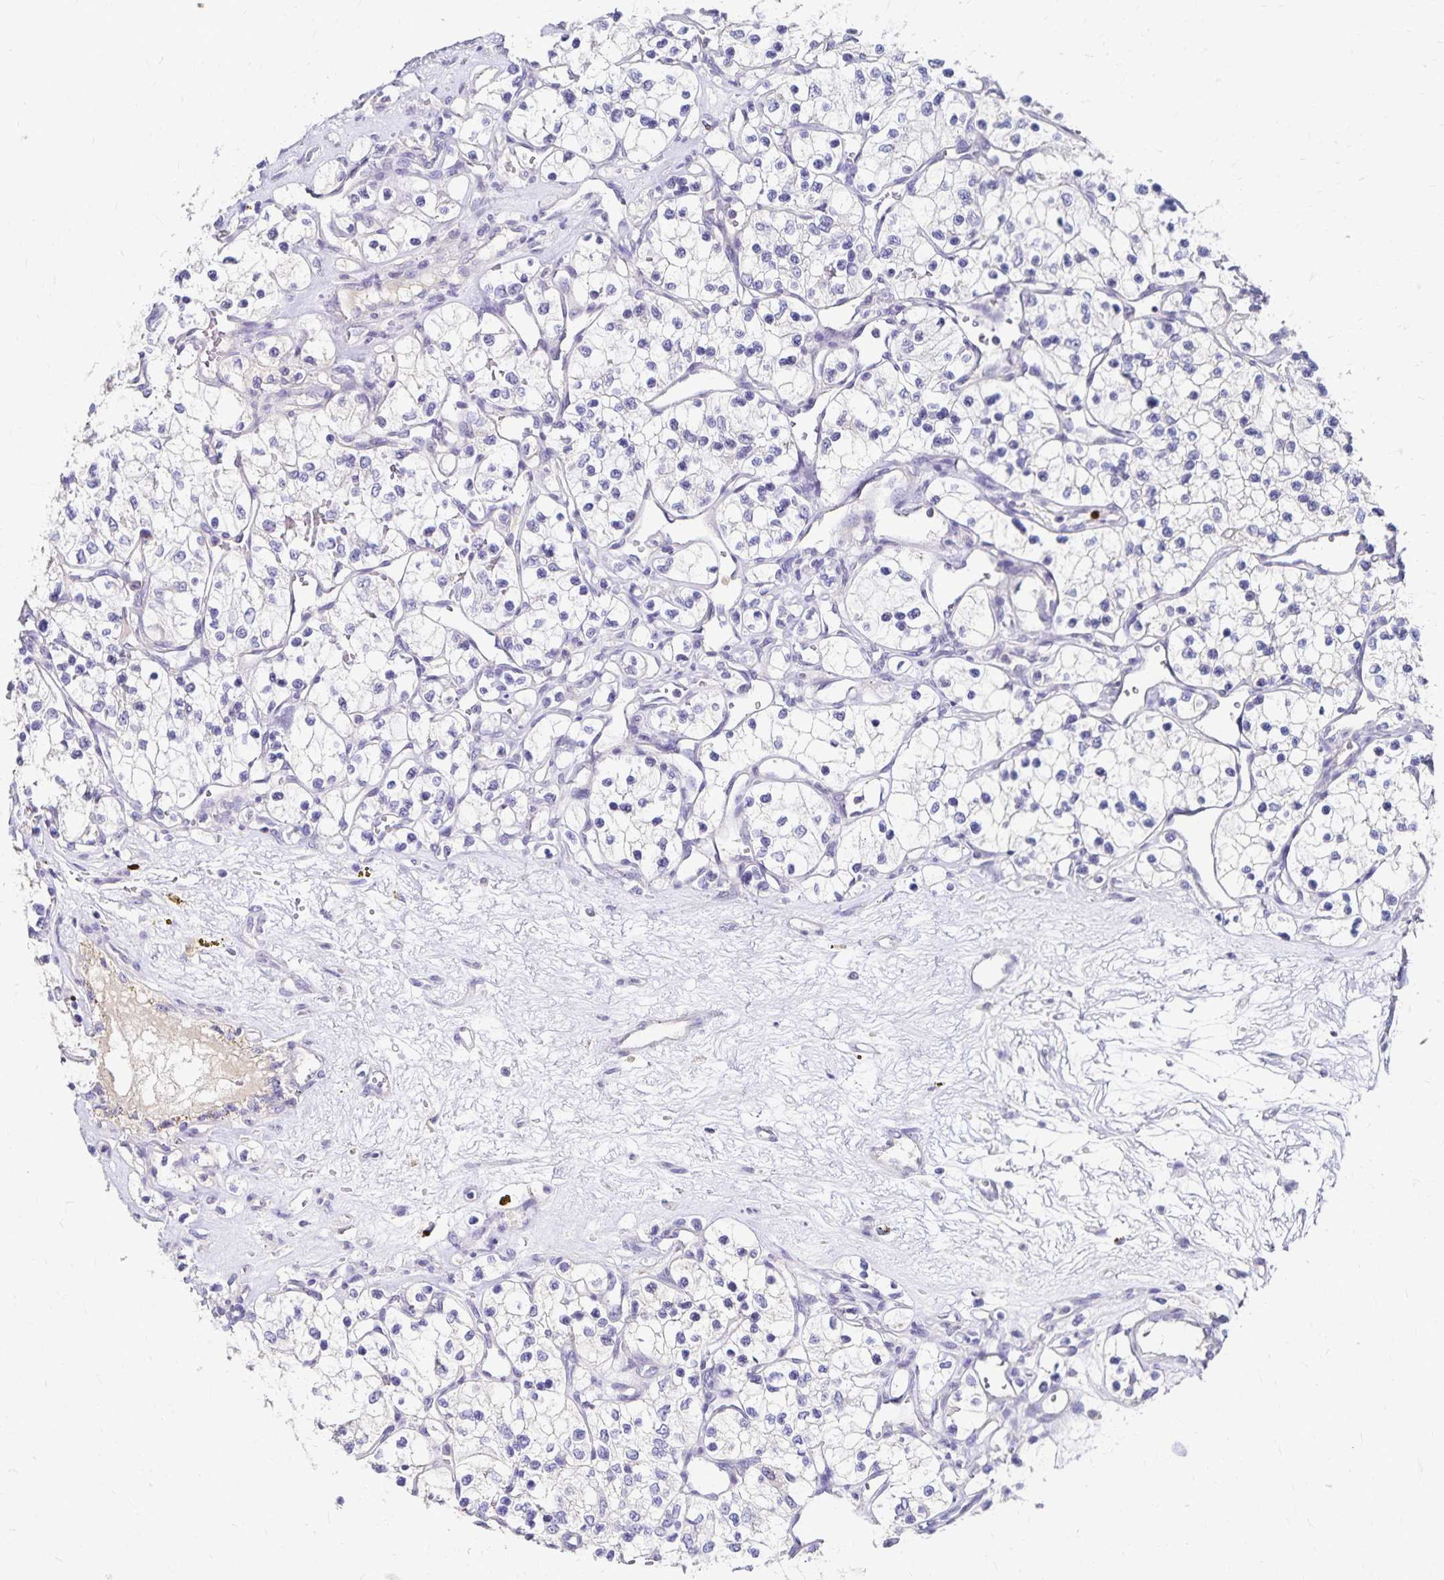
{"staining": {"intensity": "negative", "quantity": "none", "location": "none"}, "tissue": "renal cancer", "cell_type": "Tumor cells", "image_type": "cancer", "snomed": [{"axis": "morphology", "description": "Adenocarcinoma, NOS"}, {"axis": "topography", "description": "Kidney"}], "caption": "The micrograph shows no staining of tumor cells in renal cancer.", "gene": "PAX5", "patient": {"sex": "female", "age": 69}}